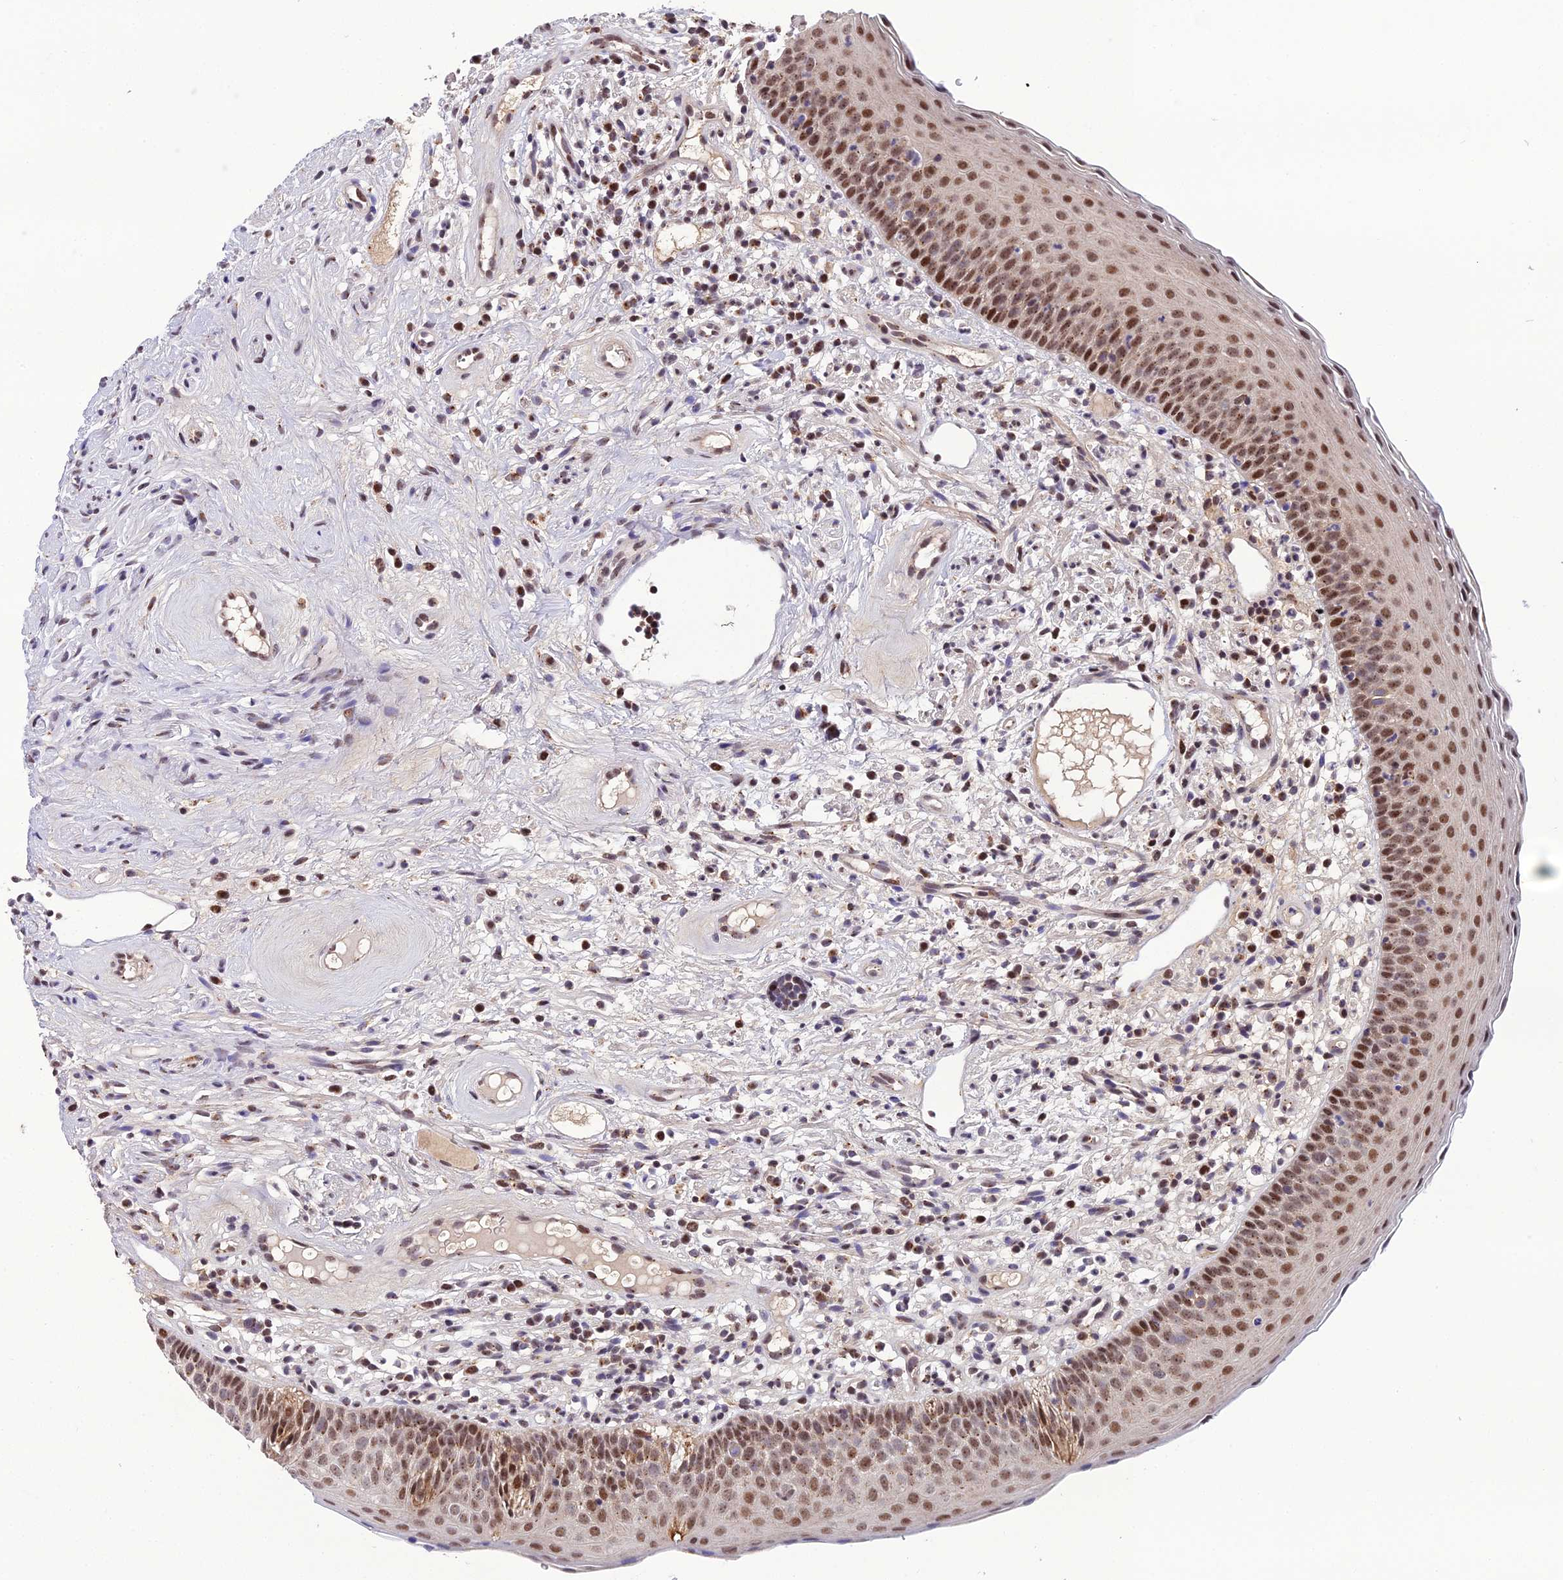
{"staining": {"intensity": "moderate", "quantity": ">75%", "location": "nuclear"}, "tissue": "oral mucosa", "cell_type": "Squamous epithelial cells", "image_type": "normal", "snomed": [{"axis": "morphology", "description": "Normal tissue, NOS"}, {"axis": "topography", "description": "Oral tissue"}], "caption": "Approximately >75% of squamous epithelial cells in normal human oral mucosa demonstrate moderate nuclear protein positivity as visualized by brown immunohistochemical staining.", "gene": "ARL2", "patient": {"sex": "male", "age": 46}}